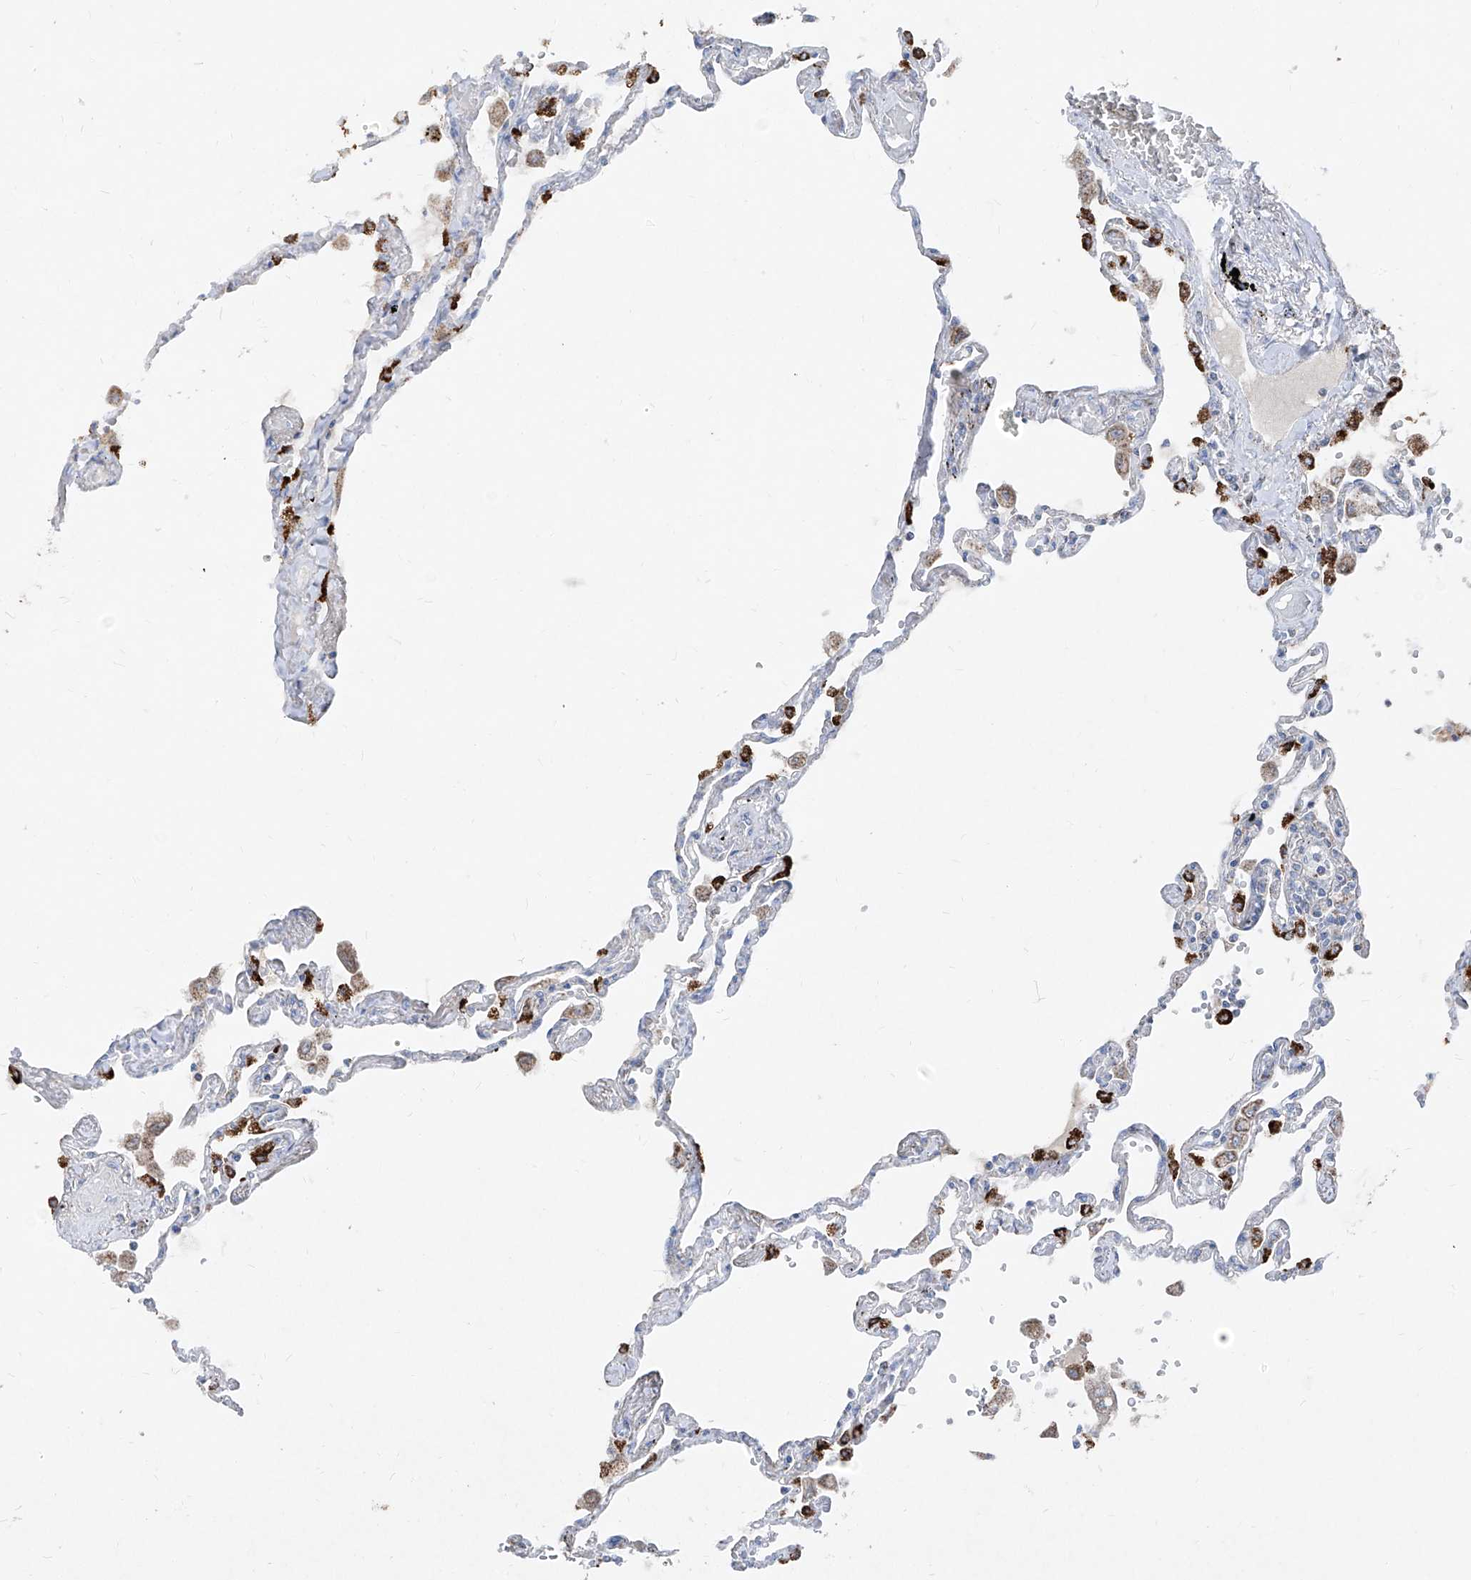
{"staining": {"intensity": "strong", "quantity": "25%-75%", "location": "cytoplasmic/membranous"}, "tissue": "lung", "cell_type": "Alveolar cells", "image_type": "normal", "snomed": [{"axis": "morphology", "description": "Normal tissue, NOS"}, {"axis": "topography", "description": "Lung"}], "caption": "Immunohistochemical staining of unremarkable lung exhibits high levels of strong cytoplasmic/membranous expression in approximately 25%-75% of alveolar cells.", "gene": "ABCD3", "patient": {"sex": "female", "age": 67}}